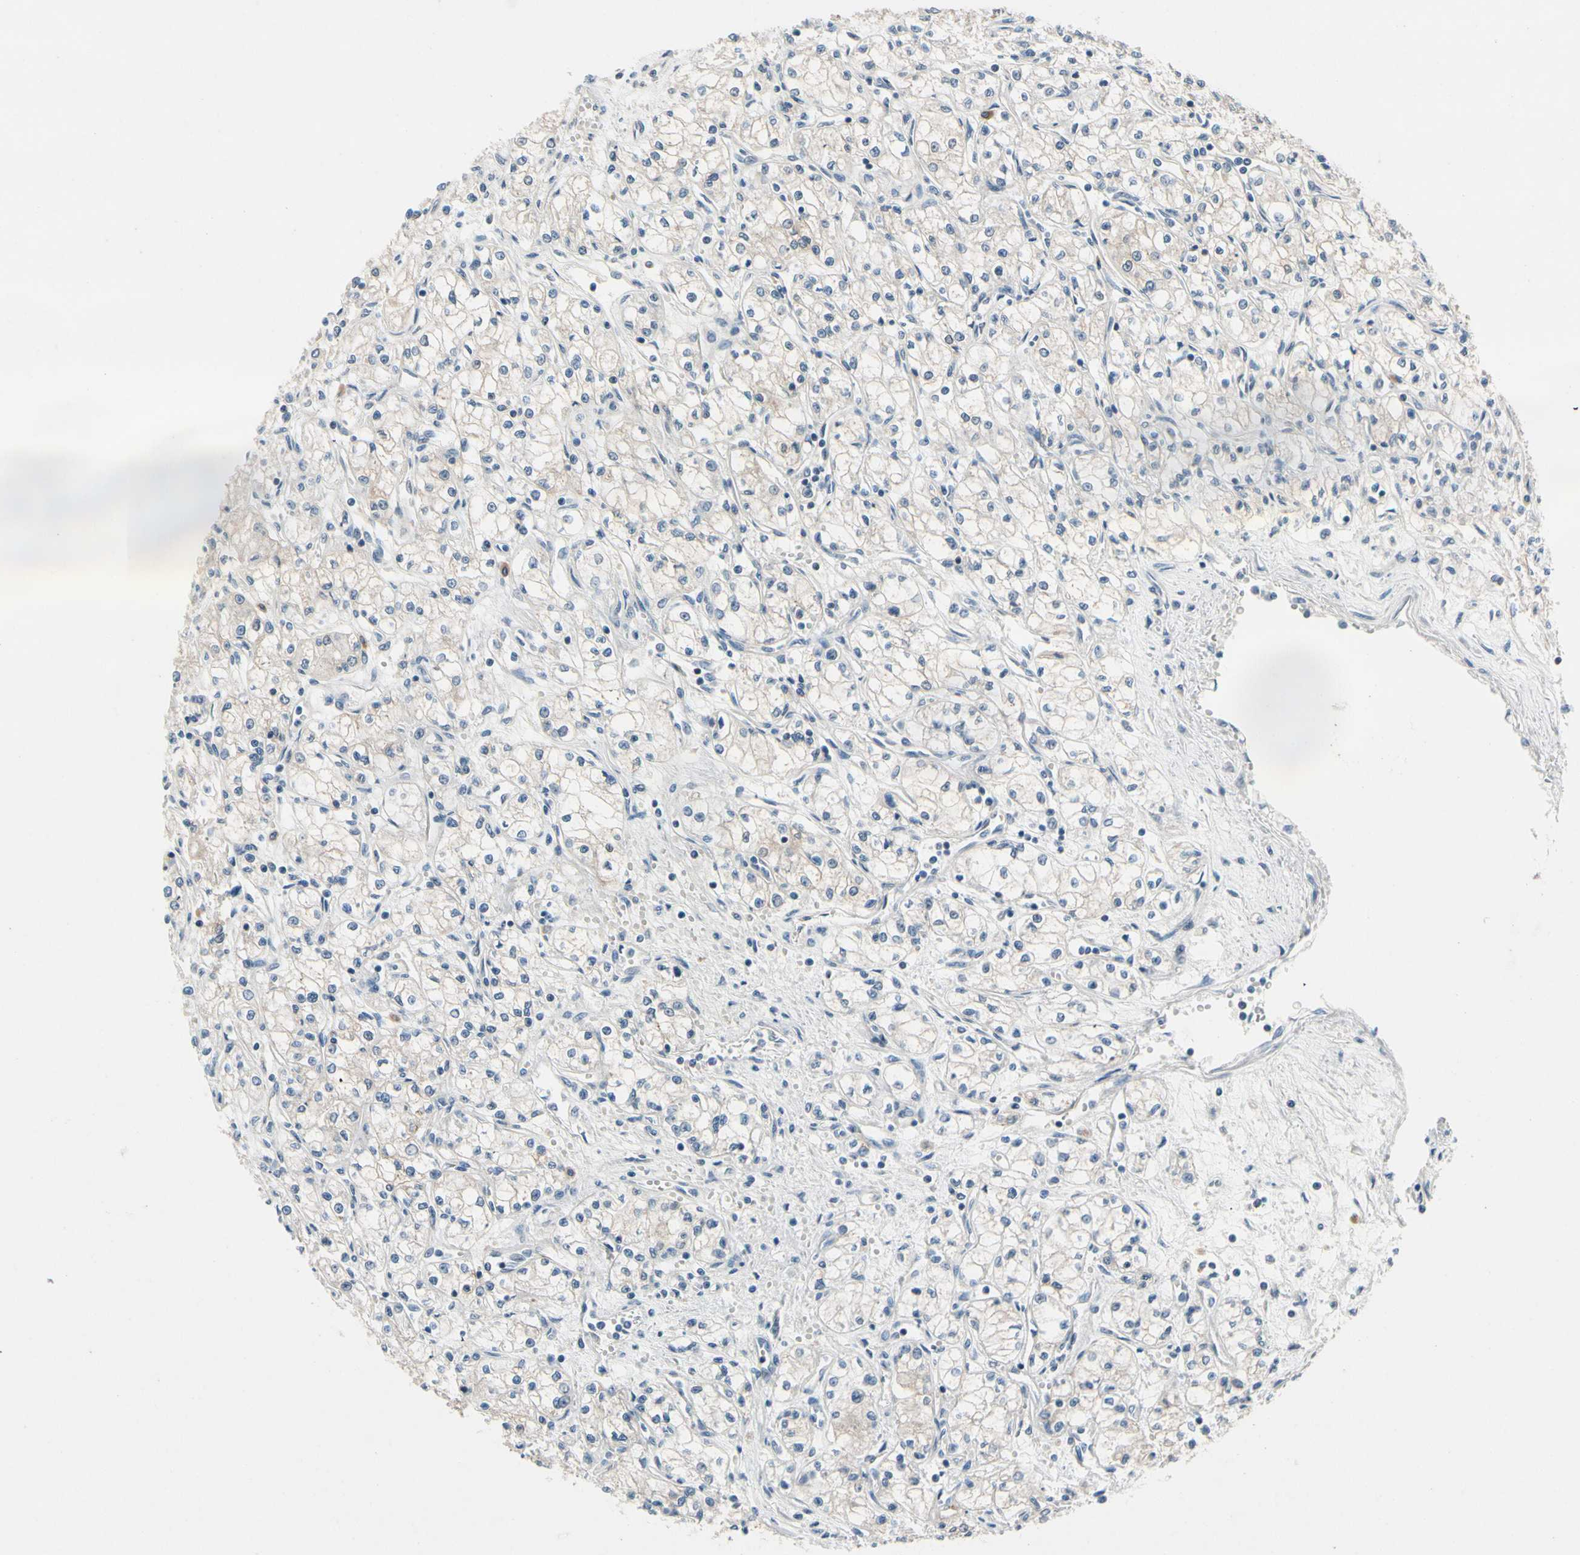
{"staining": {"intensity": "negative", "quantity": "none", "location": "none"}, "tissue": "renal cancer", "cell_type": "Tumor cells", "image_type": "cancer", "snomed": [{"axis": "morphology", "description": "Normal tissue, NOS"}, {"axis": "morphology", "description": "Adenocarcinoma, NOS"}, {"axis": "topography", "description": "Kidney"}], "caption": "Immunohistochemistry micrograph of human renal cancer stained for a protein (brown), which demonstrates no expression in tumor cells.", "gene": "SLC27A6", "patient": {"sex": "male", "age": 59}}